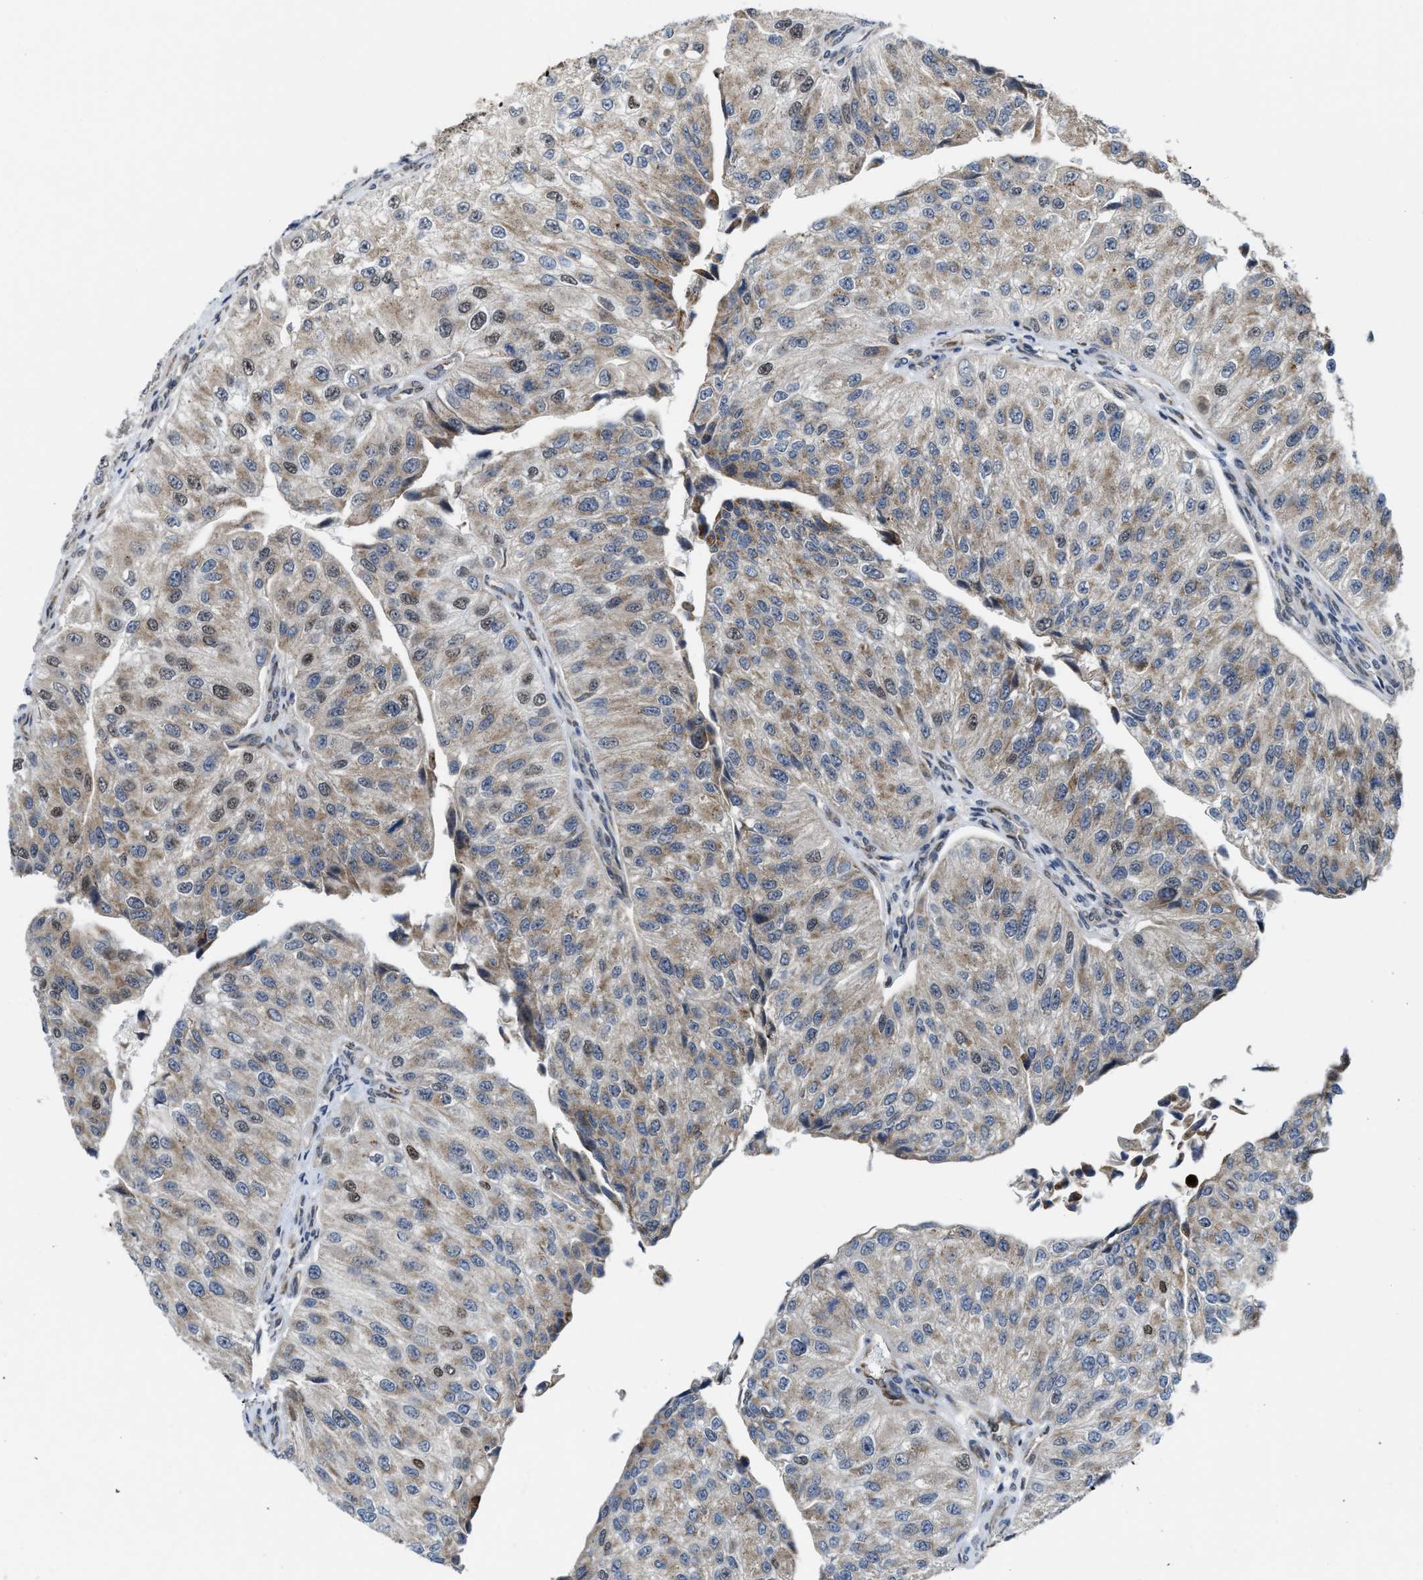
{"staining": {"intensity": "weak", "quantity": "<25%", "location": "cytoplasmic/membranous,nuclear"}, "tissue": "urothelial cancer", "cell_type": "Tumor cells", "image_type": "cancer", "snomed": [{"axis": "morphology", "description": "Urothelial carcinoma, High grade"}, {"axis": "topography", "description": "Kidney"}, {"axis": "topography", "description": "Urinary bladder"}], "caption": "High-grade urothelial carcinoma stained for a protein using immunohistochemistry (IHC) demonstrates no expression tumor cells.", "gene": "ZNF250", "patient": {"sex": "male", "age": 77}}